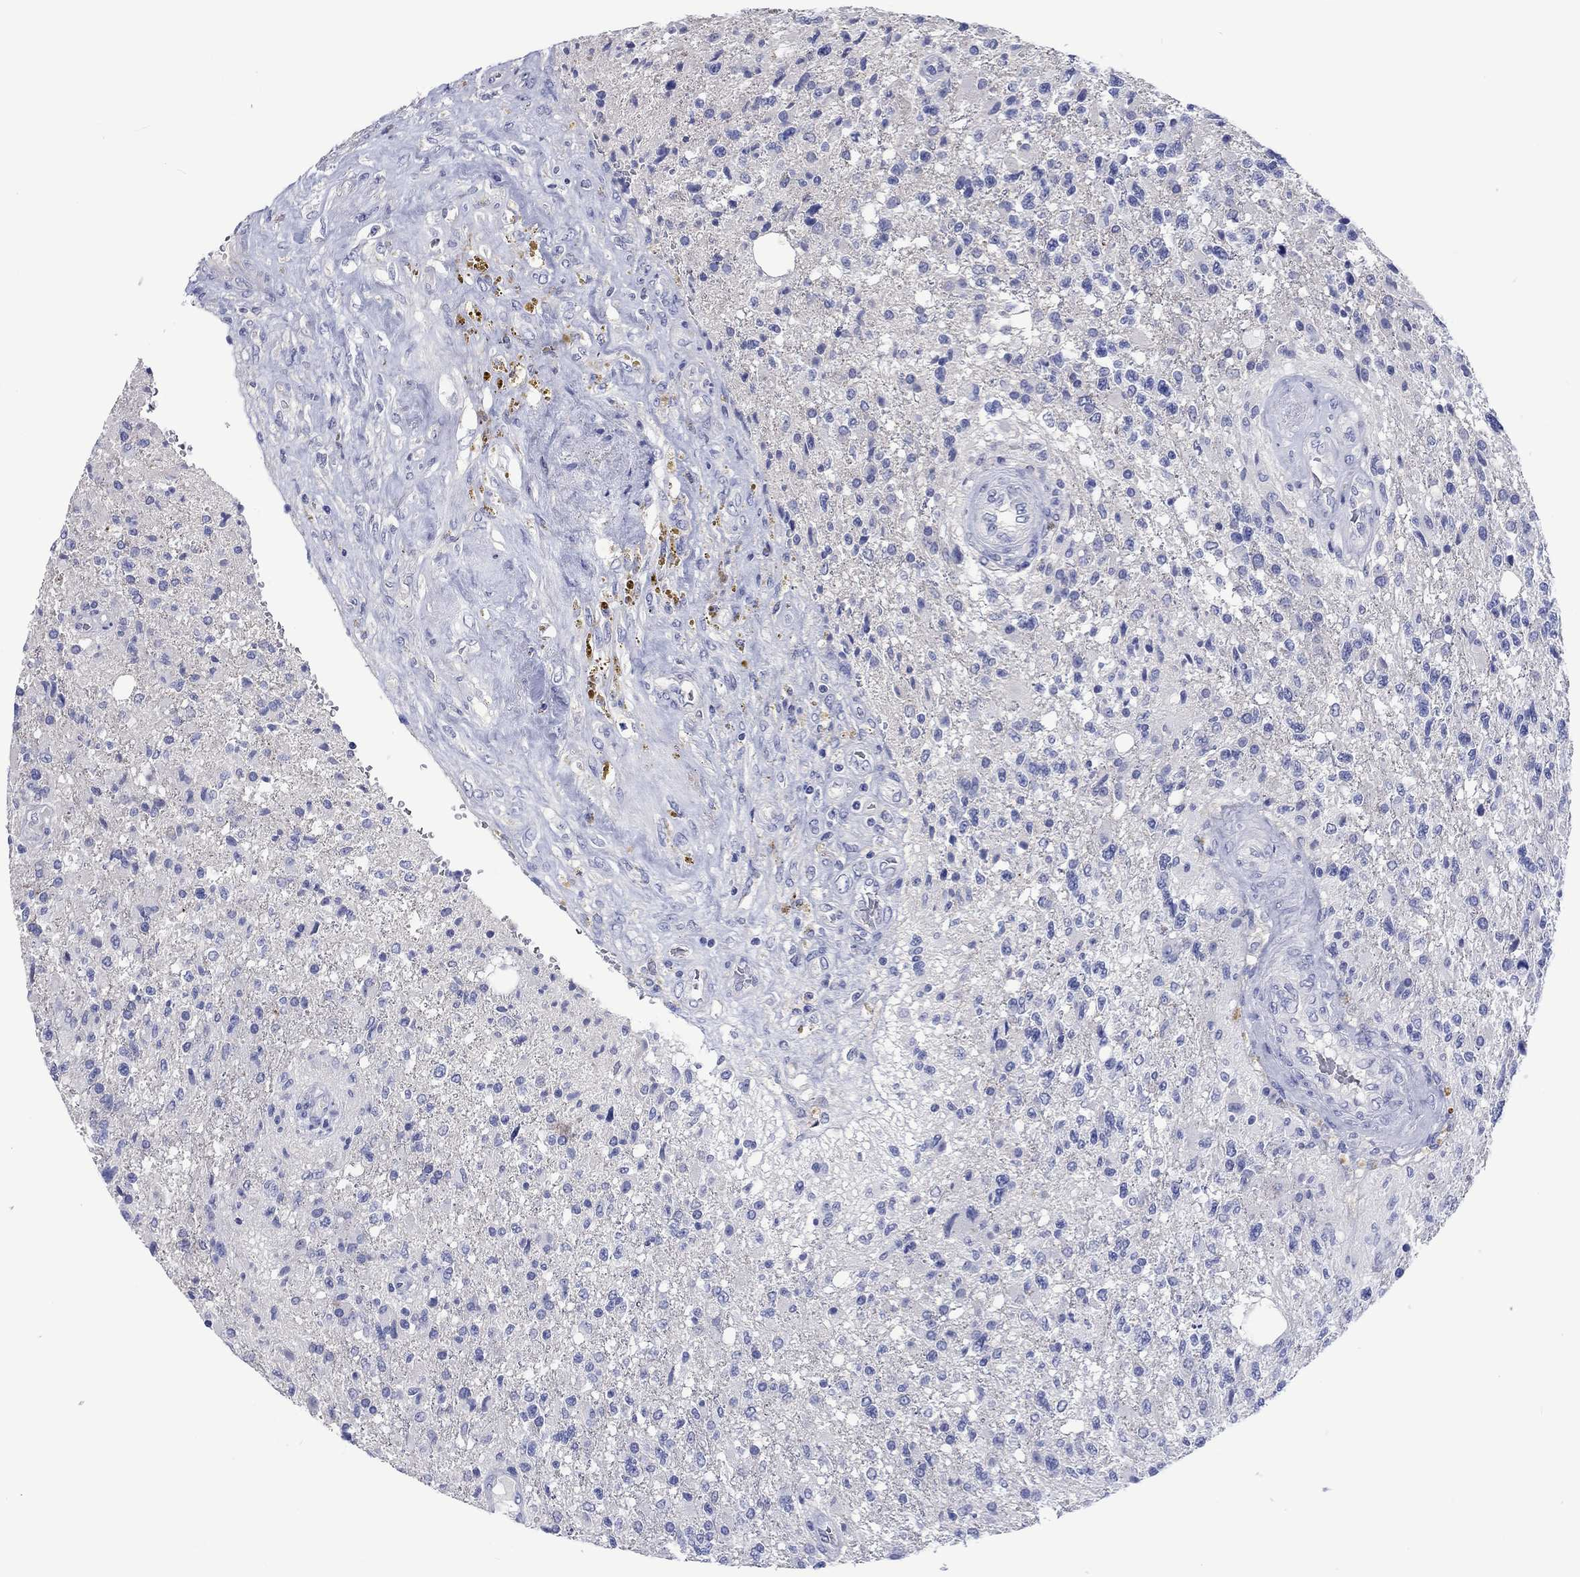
{"staining": {"intensity": "negative", "quantity": "none", "location": "none"}, "tissue": "glioma", "cell_type": "Tumor cells", "image_type": "cancer", "snomed": [{"axis": "morphology", "description": "Glioma, malignant, High grade"}, {"axis": "topography", "description": "Brain"}], "caption": "A micrograph of human glioma is negative for staining in tumor cells.", "gene": "TOMM20L", "patient": {"sex": "male", "age": 56}}